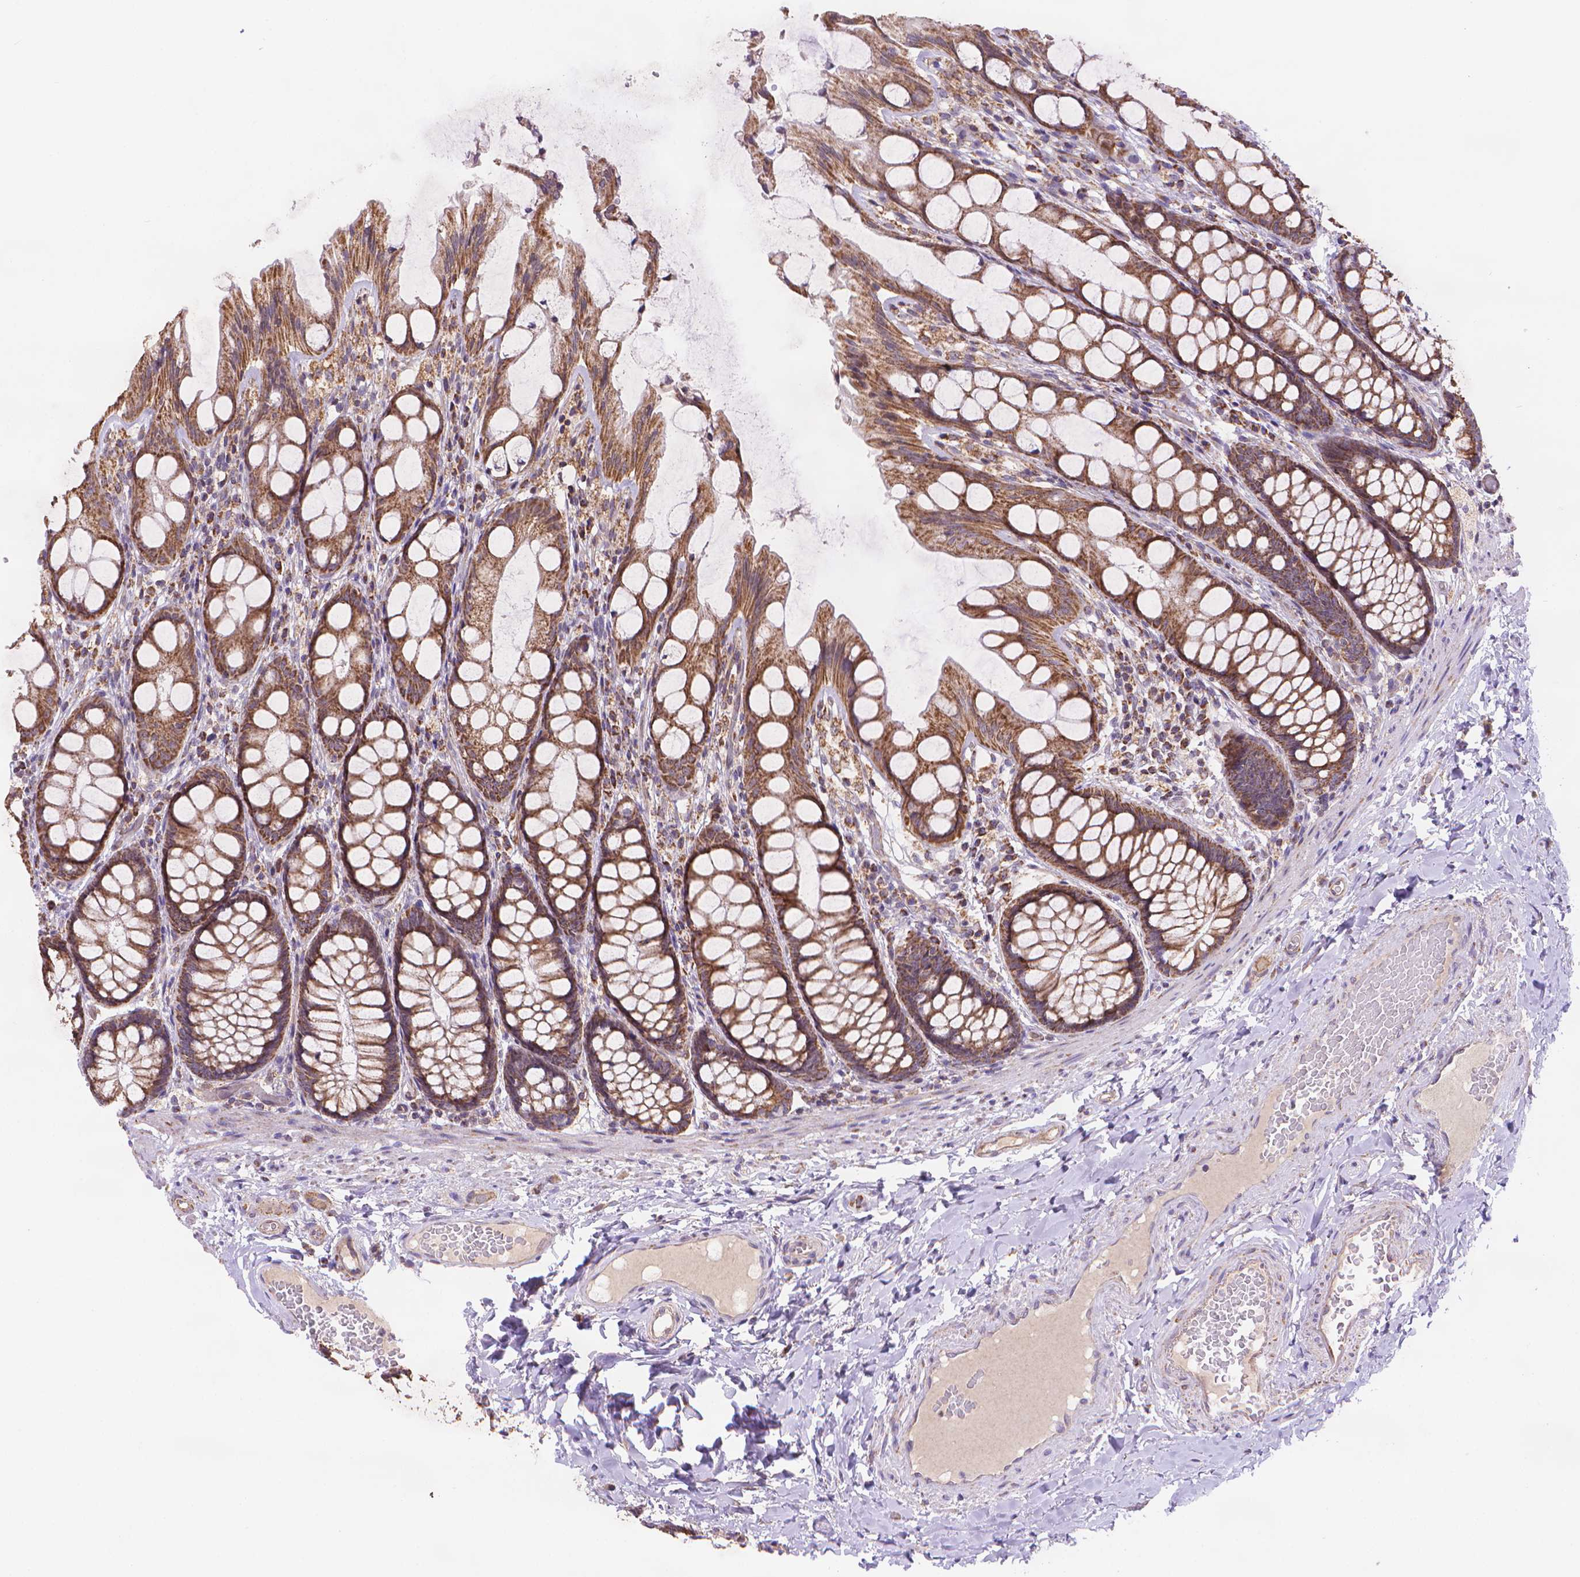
{"staining": {"intensity": "negative", "quantity": "none", "location": "none"}, "tissue": "colon", "cell_type": "Endothelial cells", "image_type": "normal", "snomed": [{"axis": "morphology", "description": "Normal tissue, NOS"}, {"axis": "topography", "description": "Colon"}], "caption": "Protein analysis of unremarkable colon displays no significant expression in endothelial cells. Nuclei are stained in blue.", "gene": "CYYR1", "patient": {"sex": "male", "age": 47}}